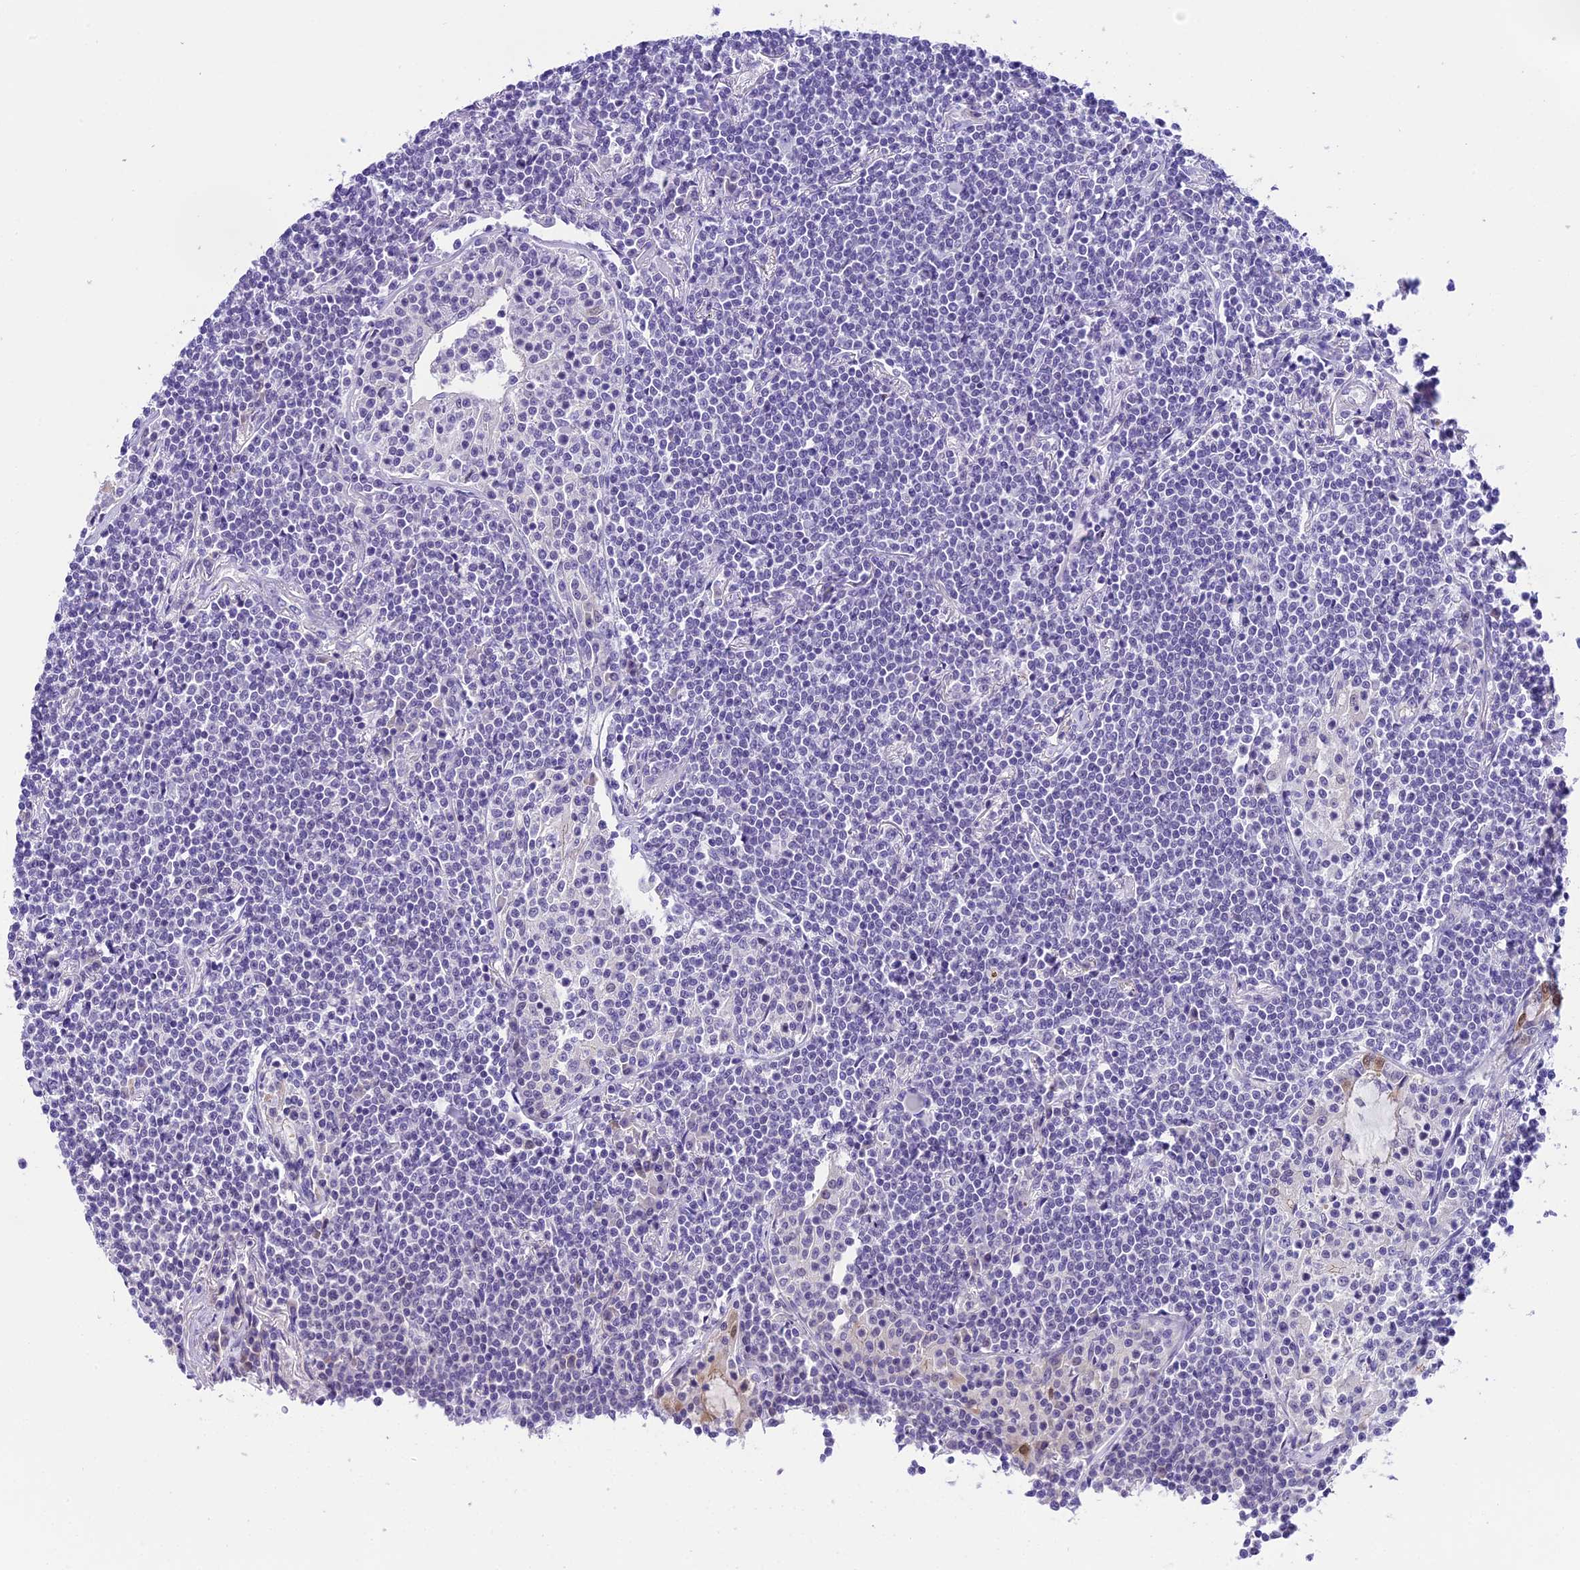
{"staining": {"intensity": "negative", "quantity": "none", "location": "none"}, "tissue": "lymphoma", "cell_type": "Tumor cells", "image_type": "cancer", "snomed": [{"axis": "morphology", "description": "Malignant lymphoma, non-Hodgkin's type, Low grade"}, {"axis": "topography", "description": "Lung"}], "caption": "High magnification brightfield microscopy of low-grade malignant lymphoma, non-Hodgkin's type stained with DAB (brown) and counterstained with hematoxylin (blue): tumor cells show no significant staining. Nuclei are stained in blue.", "gene": "PRR15", "patient": {"sex": "female", "age": 71}}